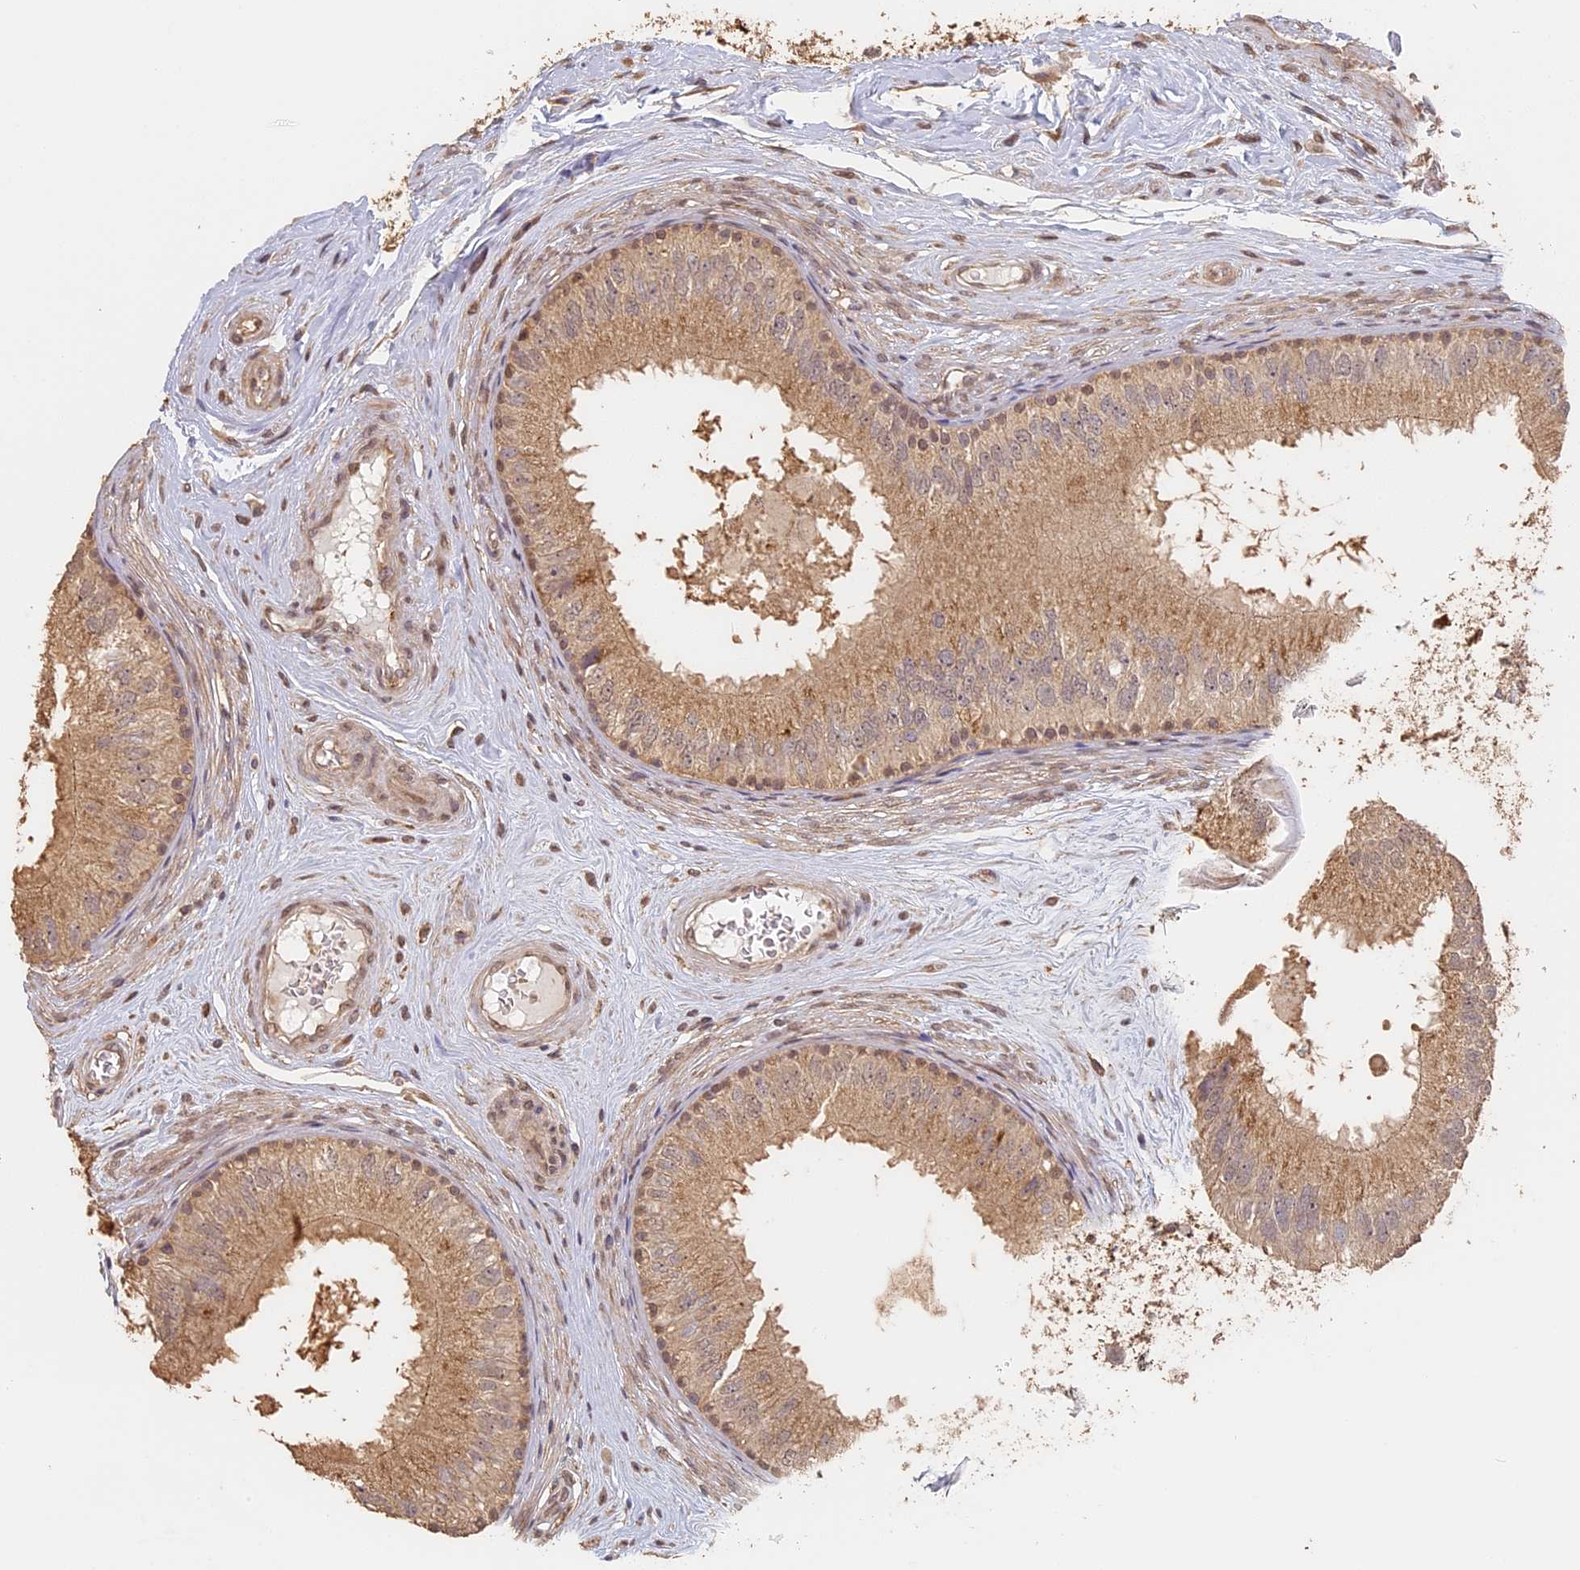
{"staining": {"intensity": "moderate", "quantity": ">75%", "location": "cytoplasmic/membranous"}, "tissue": "epididymis", "cell_type": "Glandular cells", "image_type": "normal", "snomed": [{"axis": "morphology", "description": "Normal tissue, NOS"}, {"axis": "topography", "description": "Epididymis"}], "caption": "Immunohistochemistry photomicrograph of unremarkable human epididymis stained for a protein (brown), which demonstrates medium levels of moderate cytoplasmic/membranous staining in about >75% of glandular cells.", "gene": "STX16", "patient": {"sex": "male", "age": 33}}